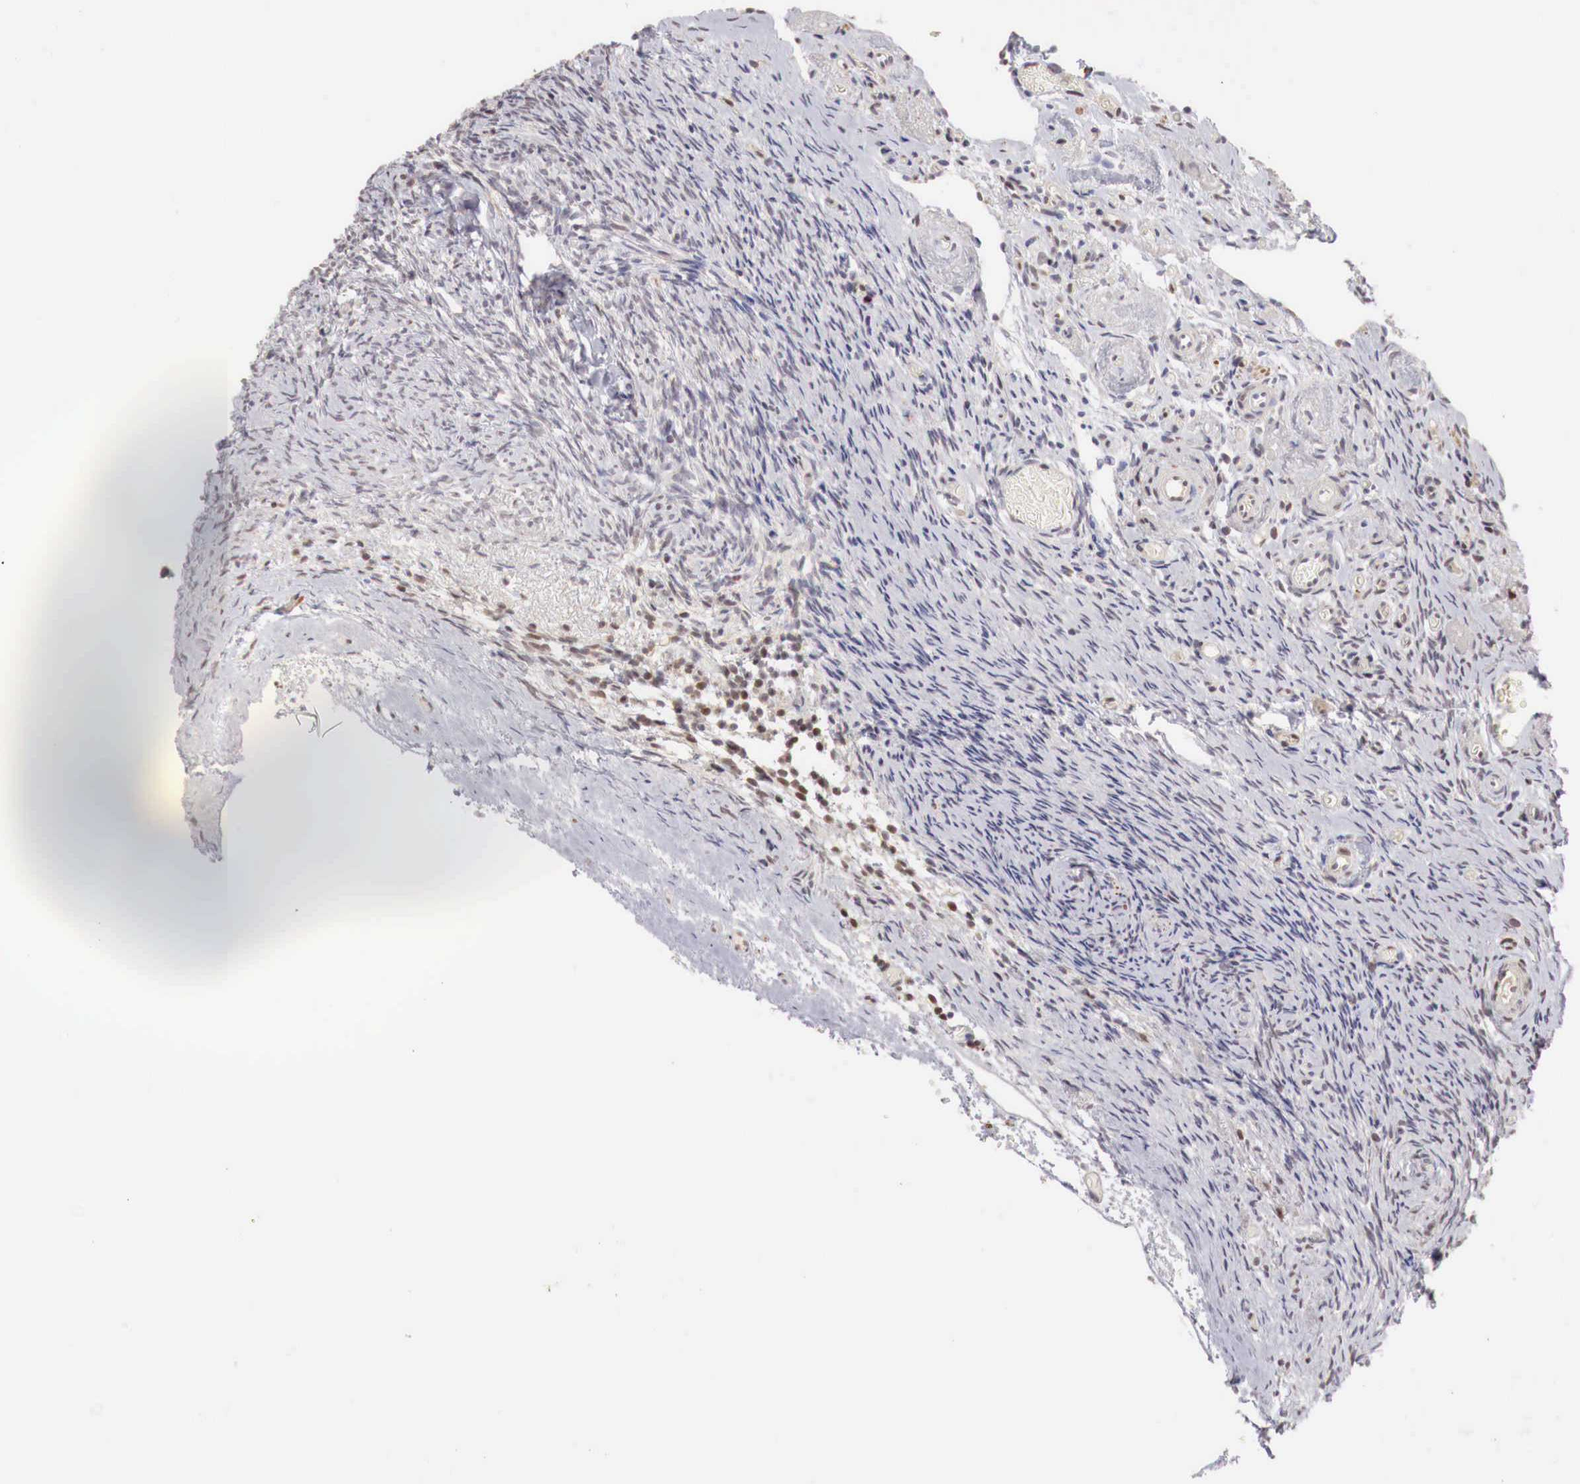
{"staining": {"intensity": "moderate", "quantity": "<25%", "location": "nuclear"}, "tissue": "ovary", "cell_type": "Ovarian stroma cells", "image_type": "normal", "snomed": [{"axis": "morphology", "description": "Normal tissue, NOS"}, {"axis": "topography", "description": "Ovary"}], "caption": "A low amount of moderate nuclear expression is present in approximately <25% of ovarian stroma cells in normal ovary.", "gene": "TBC1D9", "patient": {"sex": "female", "age": 78}}